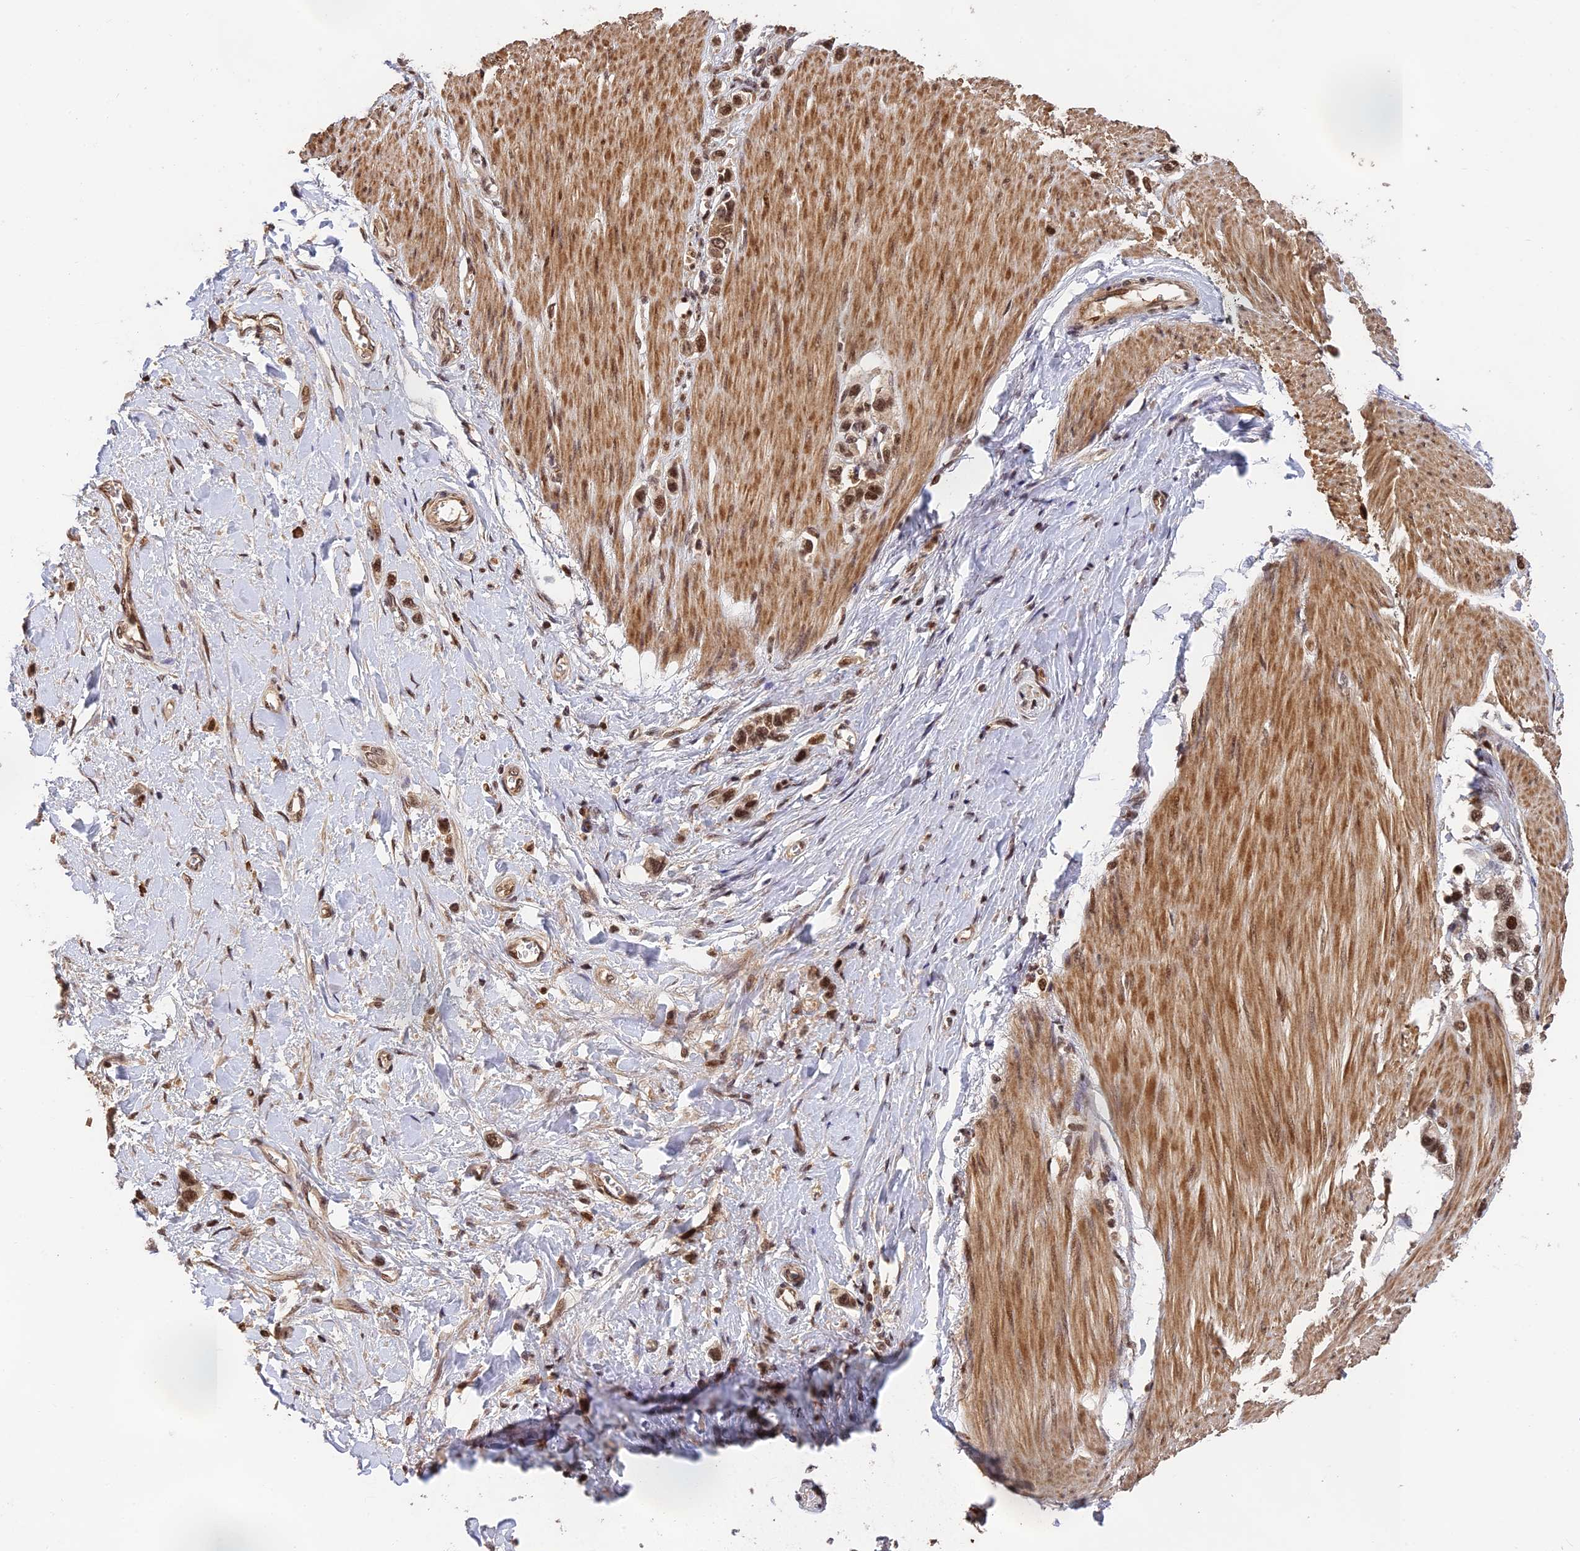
{"staining": {"intensity": "moderate", "quantity": ">75%", "location": "nuclear"}, "tissue": "stomach cancer", "cell_type": "Tumor cells", "image_type": "cancer", "snomed": [{"axis": "morphology", "description": "Adenocarcinoma, NOS"}, {"axis": "topography", "description": "Stomach"}], "caption": "Tumor cells reveal medium levels of moderate nuclear expression in about >75% of cells in human stomach adenocarcinoma.", "gene": "OSBPL1A", "patient": {"sex": "female", "age": 65}}